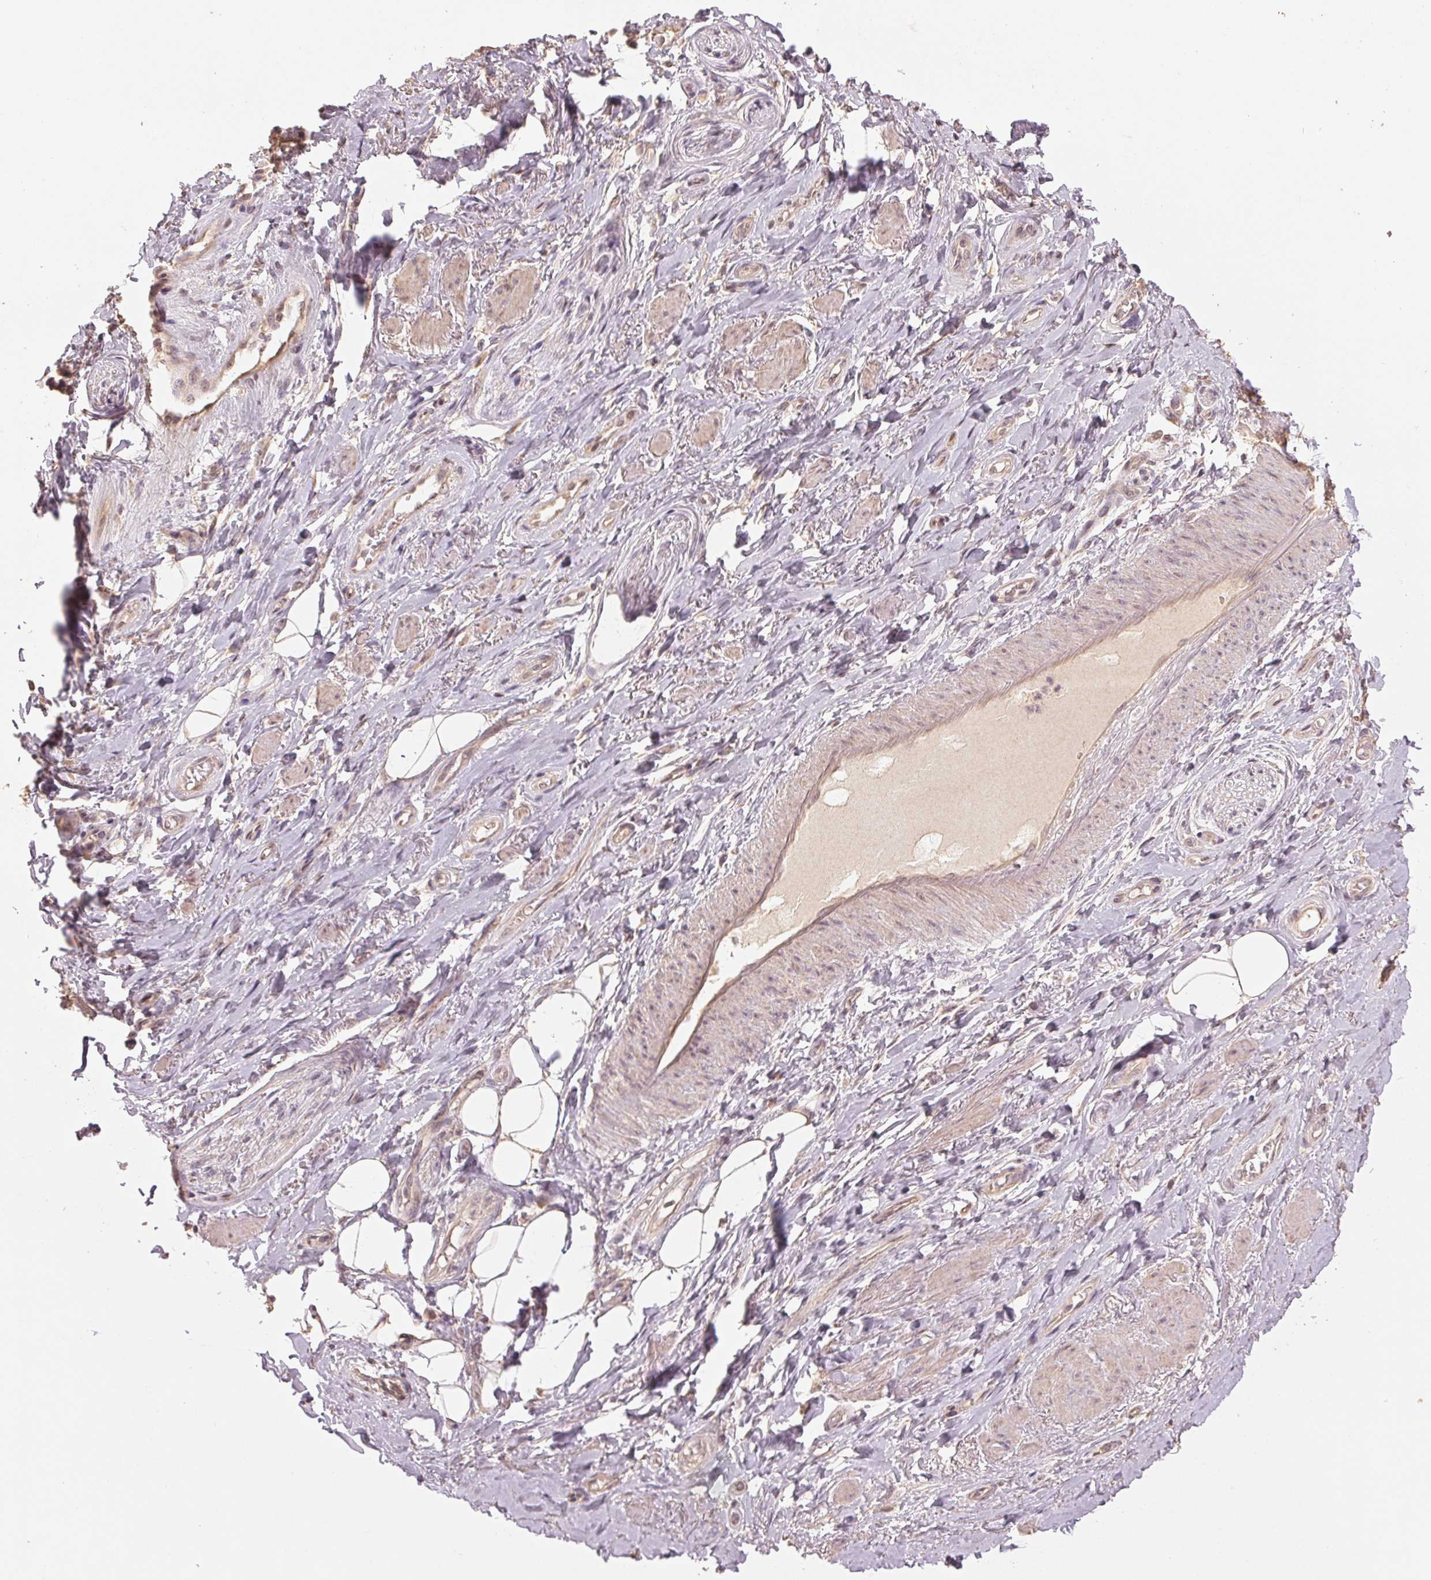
{"staining": {"intensity": "weak", "quantity": ">75%", "location": "cytoplasmic/membranous"}, "tissue": "adipose tissue", "cell_type": "Adipocytes", "image_type": "normal", "snomed": [{"axis": "morphology", "description": "Normal tissue, NOS"}, {"axis": "topography", "description": "Anal"}, {"axis": "topography", "description": "Peripheral nerve tissue"}], "caption": "Adipose tissue stained for a protein reveals weak cytoplasmic/membranous positivity in adipocytes. Using DAB (3,3'-diaminobenzidine) (brown) and hematoxylin (blue) stains, captured at high magnification using brightfield microscopy.", "gene": "COX14", "patient": {"sex": "male", "age": 53}}